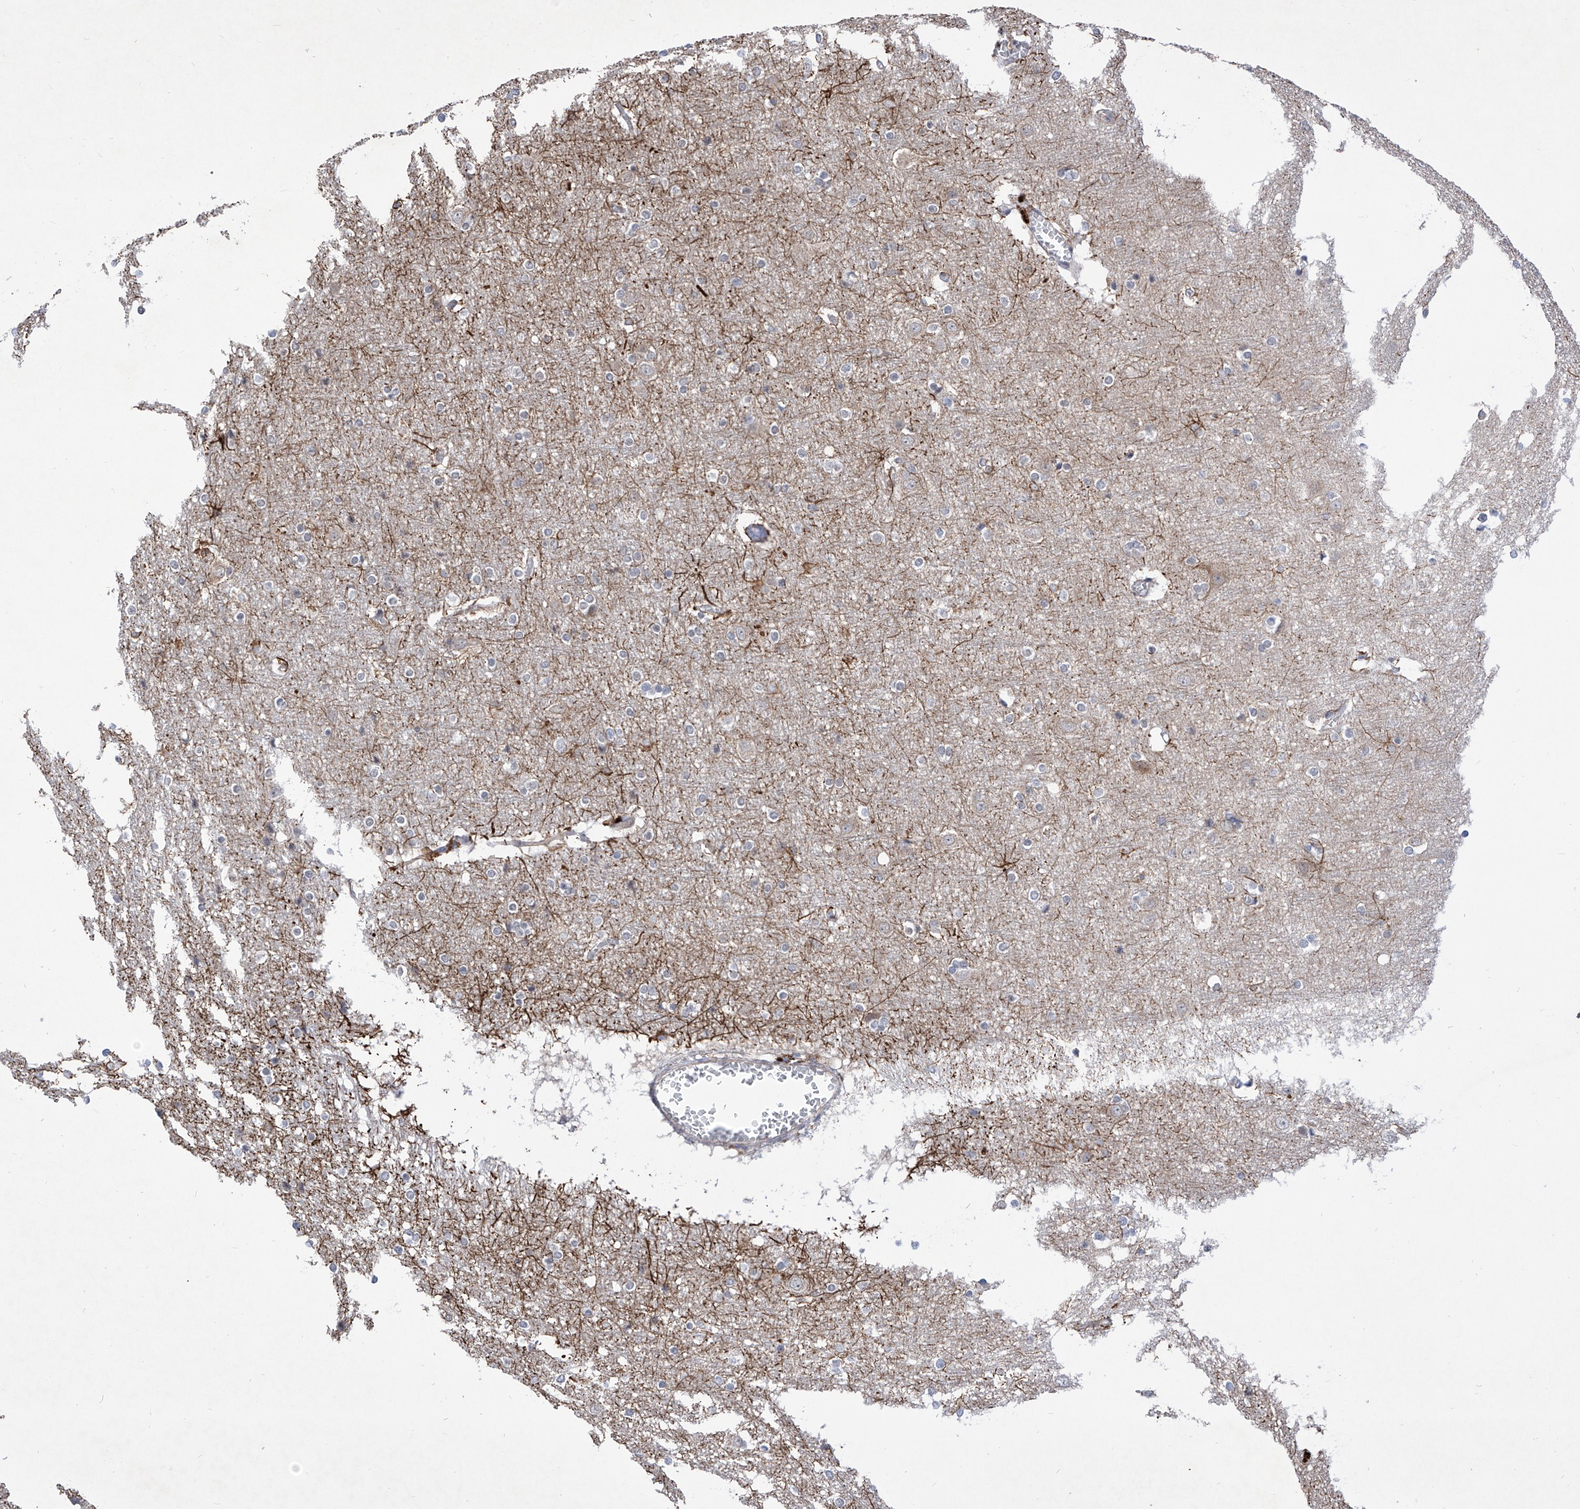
{"staining": {"intensity": "negative", "quantity": "none", "location": "none"}, "tissue": "cerebral cortex", "cell_type": "Endothelial cells", "image_type": "normal", "snomed": [{"axis": "morphology", "description": "Normal tissue, NOS"}, {"axis": "topography", "description": "Cerebral cortex"}], "caption": "Endothelial cells show no significant expression in unremarkable cerebral cortex. The staining was performed using DAB (3,3'-diaminobenzidine) to visualize the protein expression in brown, while the nuclei were stained in blue with hematoxylin (Magnification: 20x).", "gene": "KIFC2", "patient": {"sex": "male", "age": 54}}